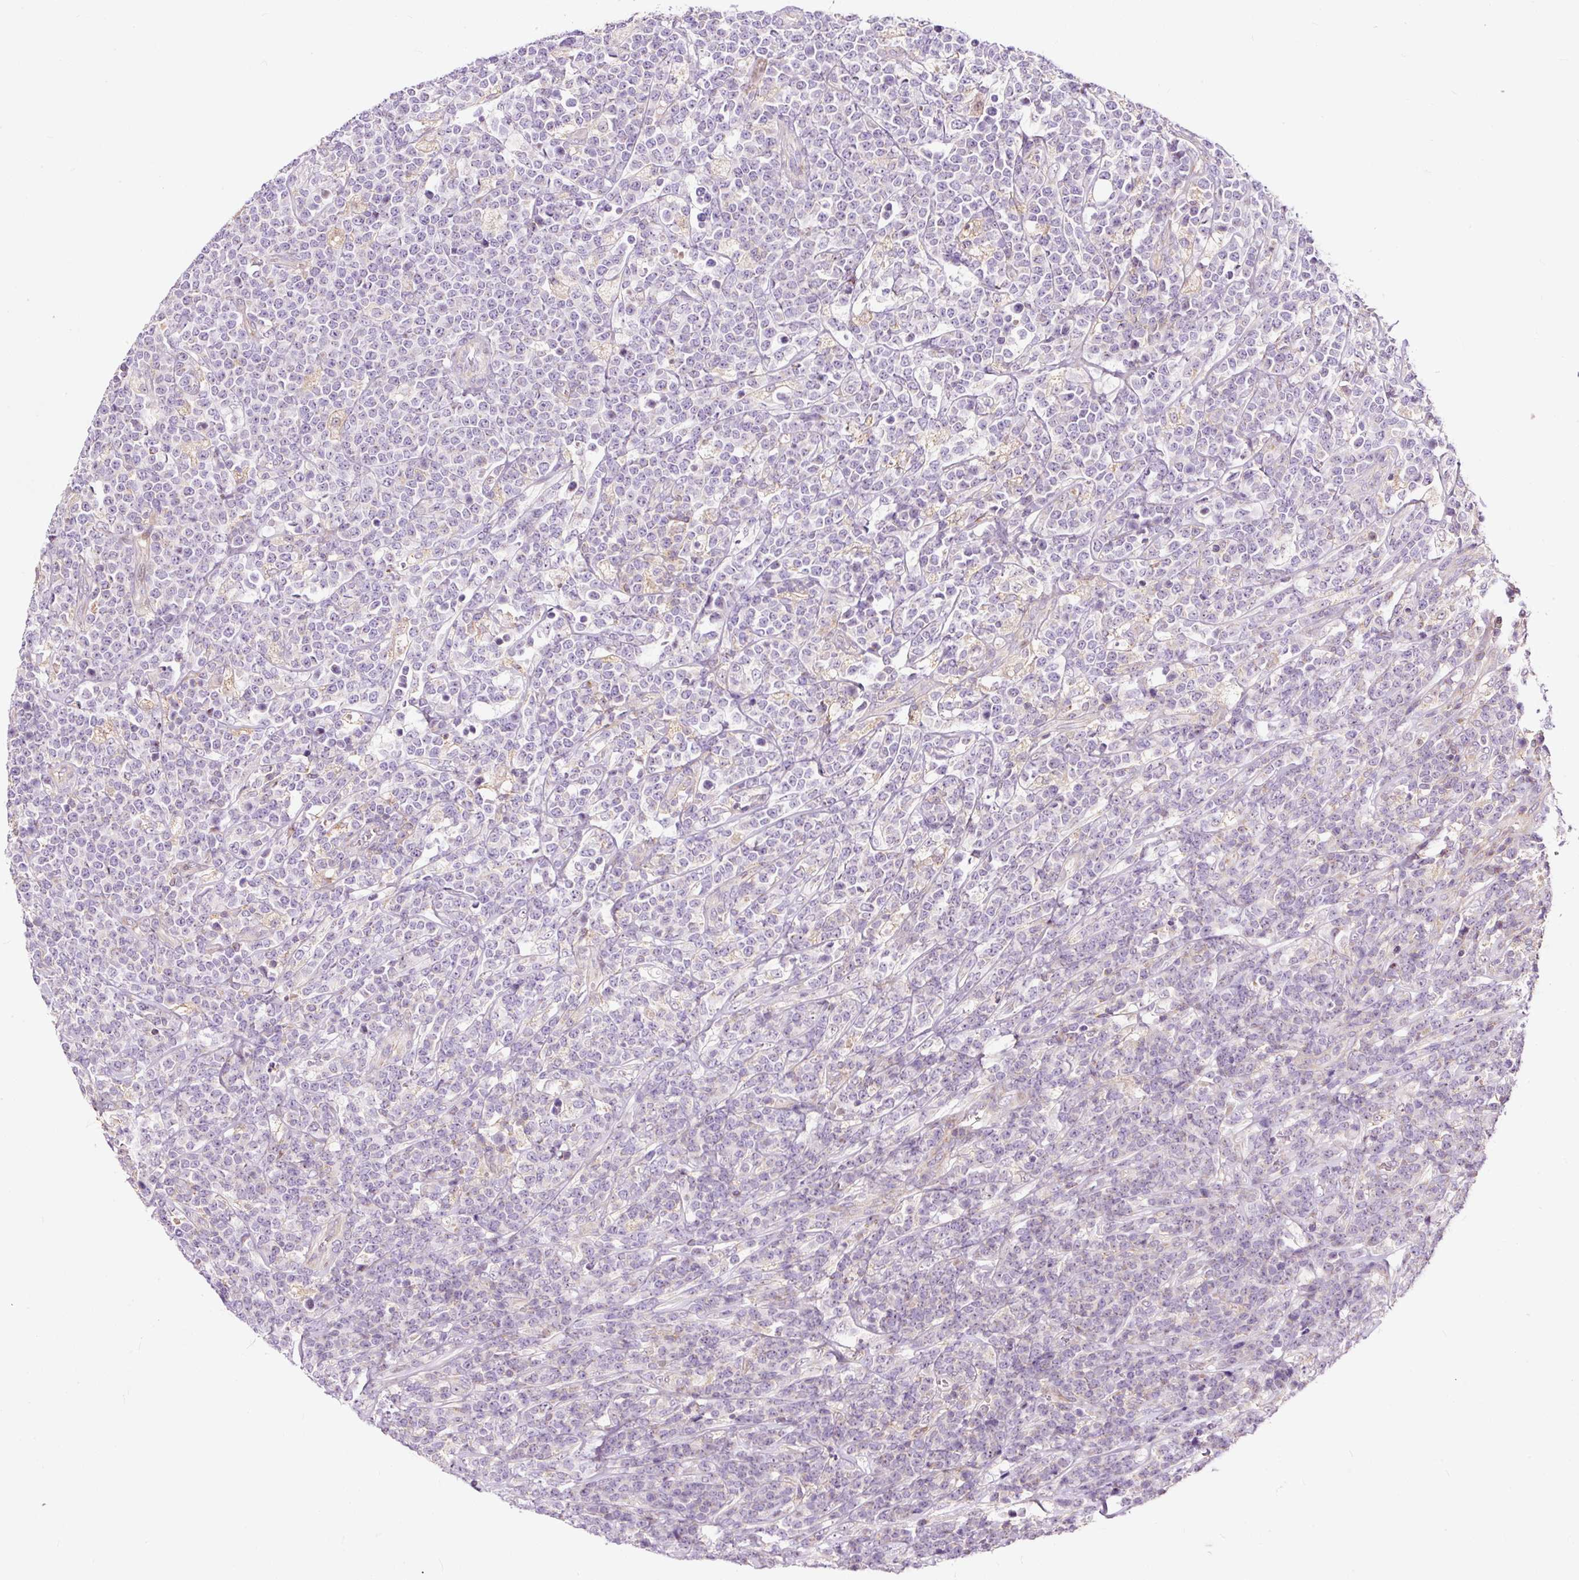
{"staining": {"intensity": "negative", "quantity": "none", "location": "none"}, "tissue": "lymphoma", "cell_type": "Tumor cells", "image_type": "cancer", "snomed": [{"axis": "morphology", "description": "Malignant lymphoma, non-Hodgkin's type, High grade"}, {"axis": "topography", "description": "Small intestine"}], "caption": "Histopathology image shows no protein positivity in tumor cells of lymphoma tissue.", "gene": "BOLA3", "patient": {"sex": "male", "age": 8}}